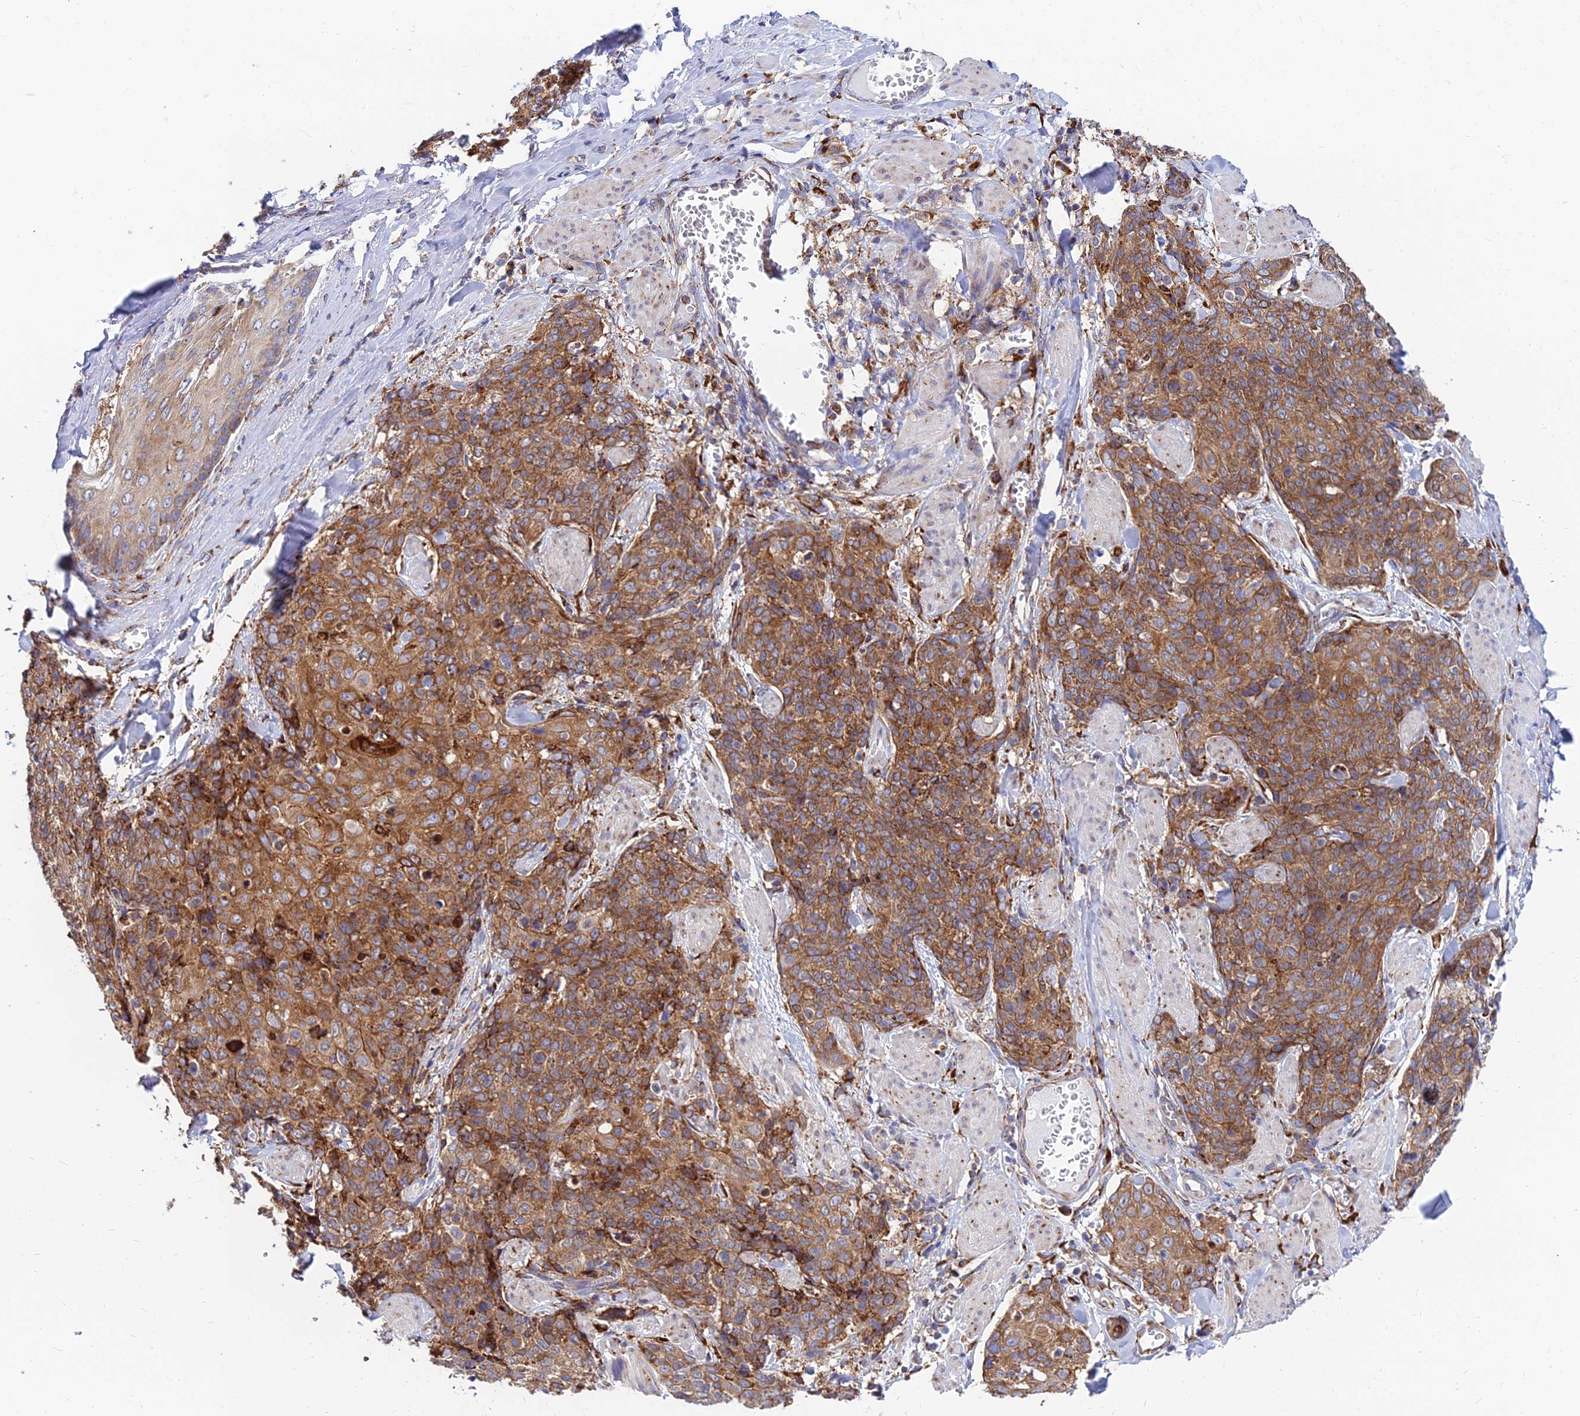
{"staining": {"intensity": "moderate", "quantity": ">75%", "location": "cytoplasmic/membranous"}, "tissue": "skin cancer", "cell_type": "Tumor cells", "image_type": "cancer", "snomed": [{"axis": "morphology", "description": "Squamous cell carcinoma, NOS"}, {"axis": "topography", "description": "Skin"}, {"axis": "topography", "description": "Vulva"}], "caption": "Immunohistochemistry staining of squamous cell carcinoma (skin), which displays medium levels of moderate cytoplasmic/membranous expression in approximately >75% of tumor cells indicating moderate cytoplasmic/membranous protein positivity. The staining was performed using DAB (brown) for protein detection and nuclei were counterstained in hematoxylin (blue).", "gene": "CCT6B", "patient": {"sex": "female", "age": 85}}